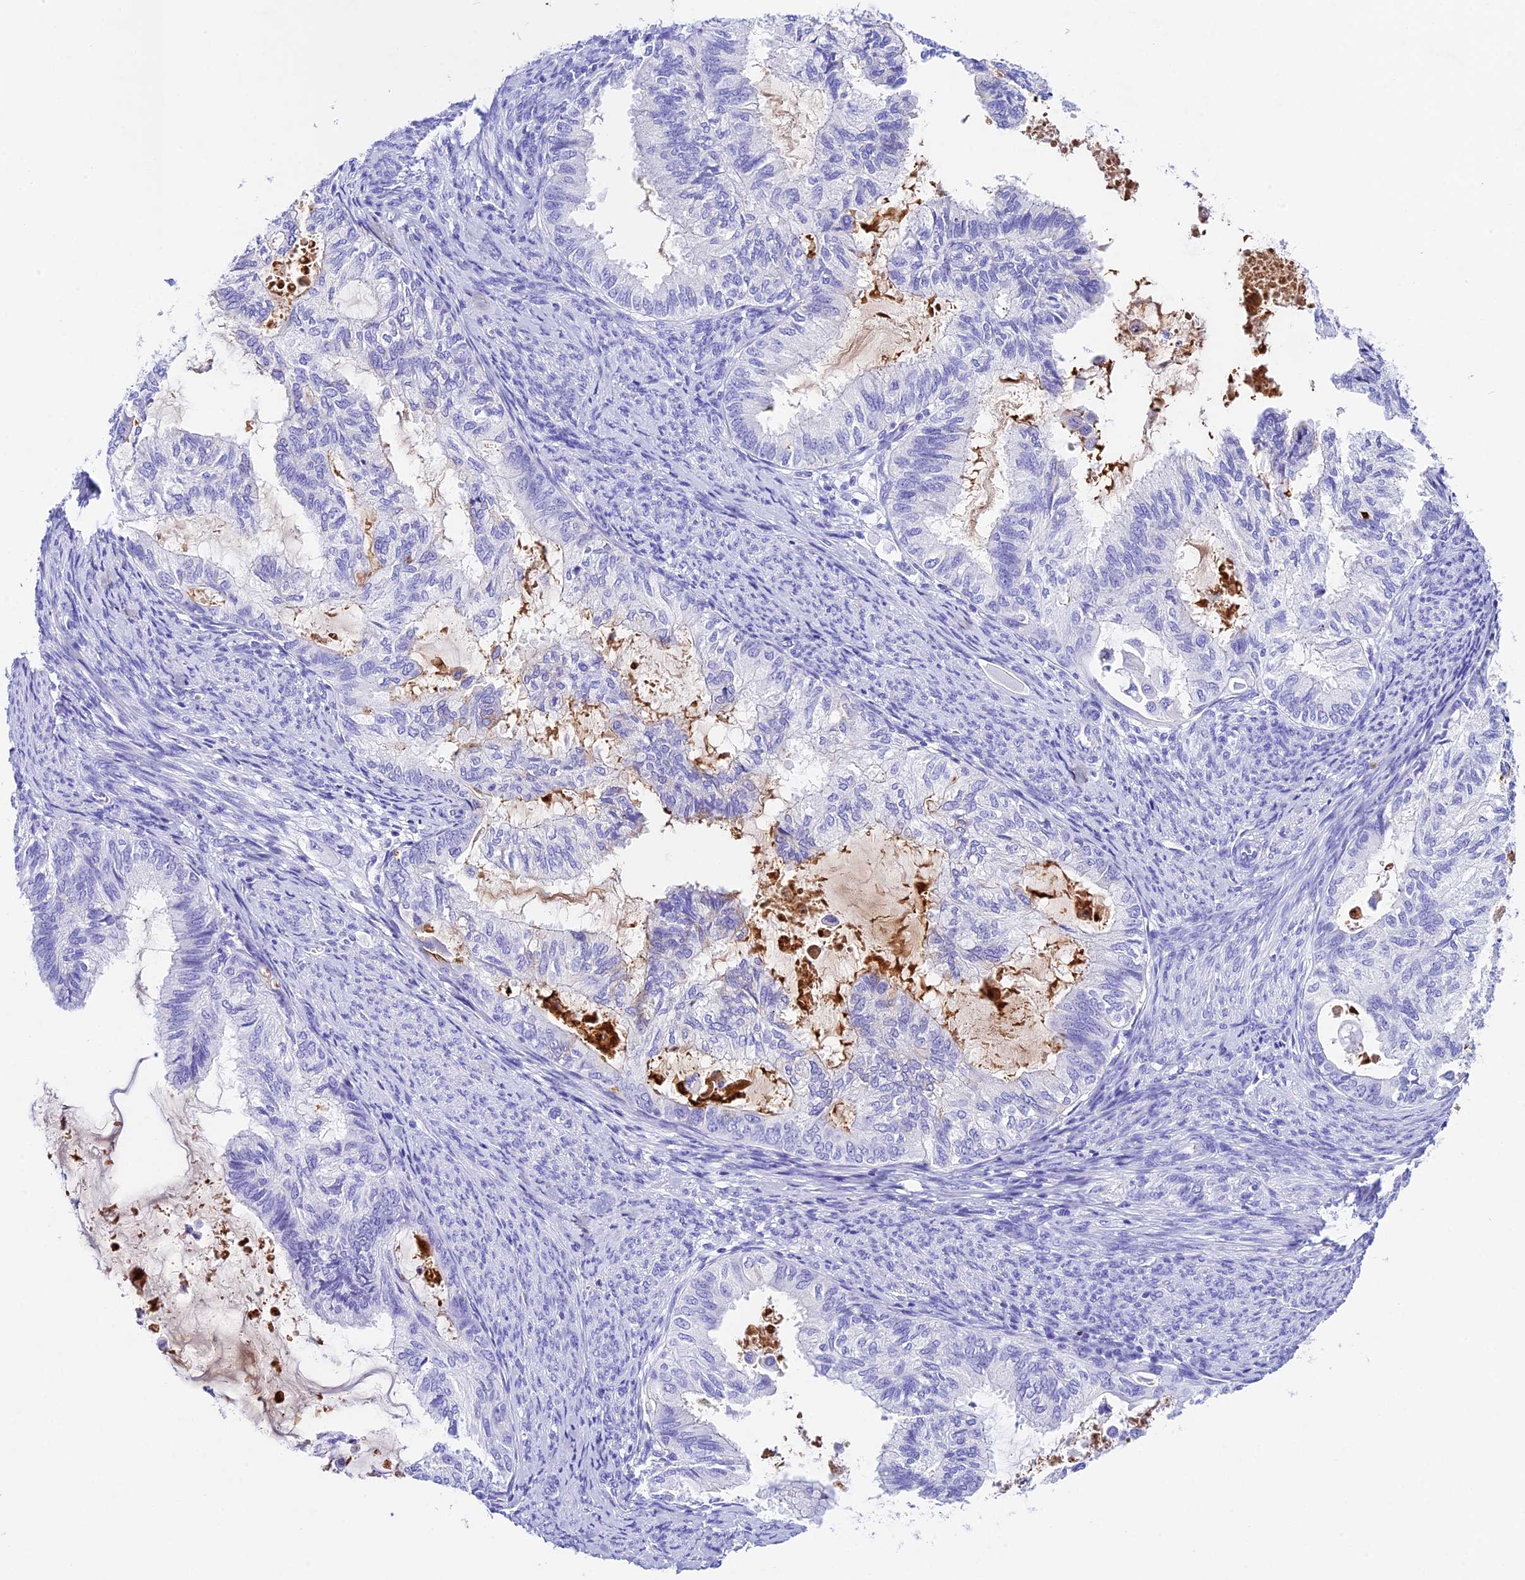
{"staining": {"intensity": "negative", "quantity": "none", "location": "none"}, "tissue": "cervical cancer", "cell_type": "Tumor cells", "image_type": "cancer", "snomed": [{"axis": "morphology", "description": "Normal tissue, NOS"}, {"axis": "morphology", "description": "Adenocarcinoma, NOS"}, {"axis": "topography", "description": "Cervix"}, {"axis": "topography", "description": "Endometrium"}], "caption": "An image of cervical cancer stained for a protein displays no brown staining in tumor cells. Brightfield microscopy of IHC stained with DAB (3,3'-diaminobenzidine) (brown) and hematoxylin (blue), captured at high magnification.", "gene": "PSG11", "patient": {"sex": "female", "age": 86}}